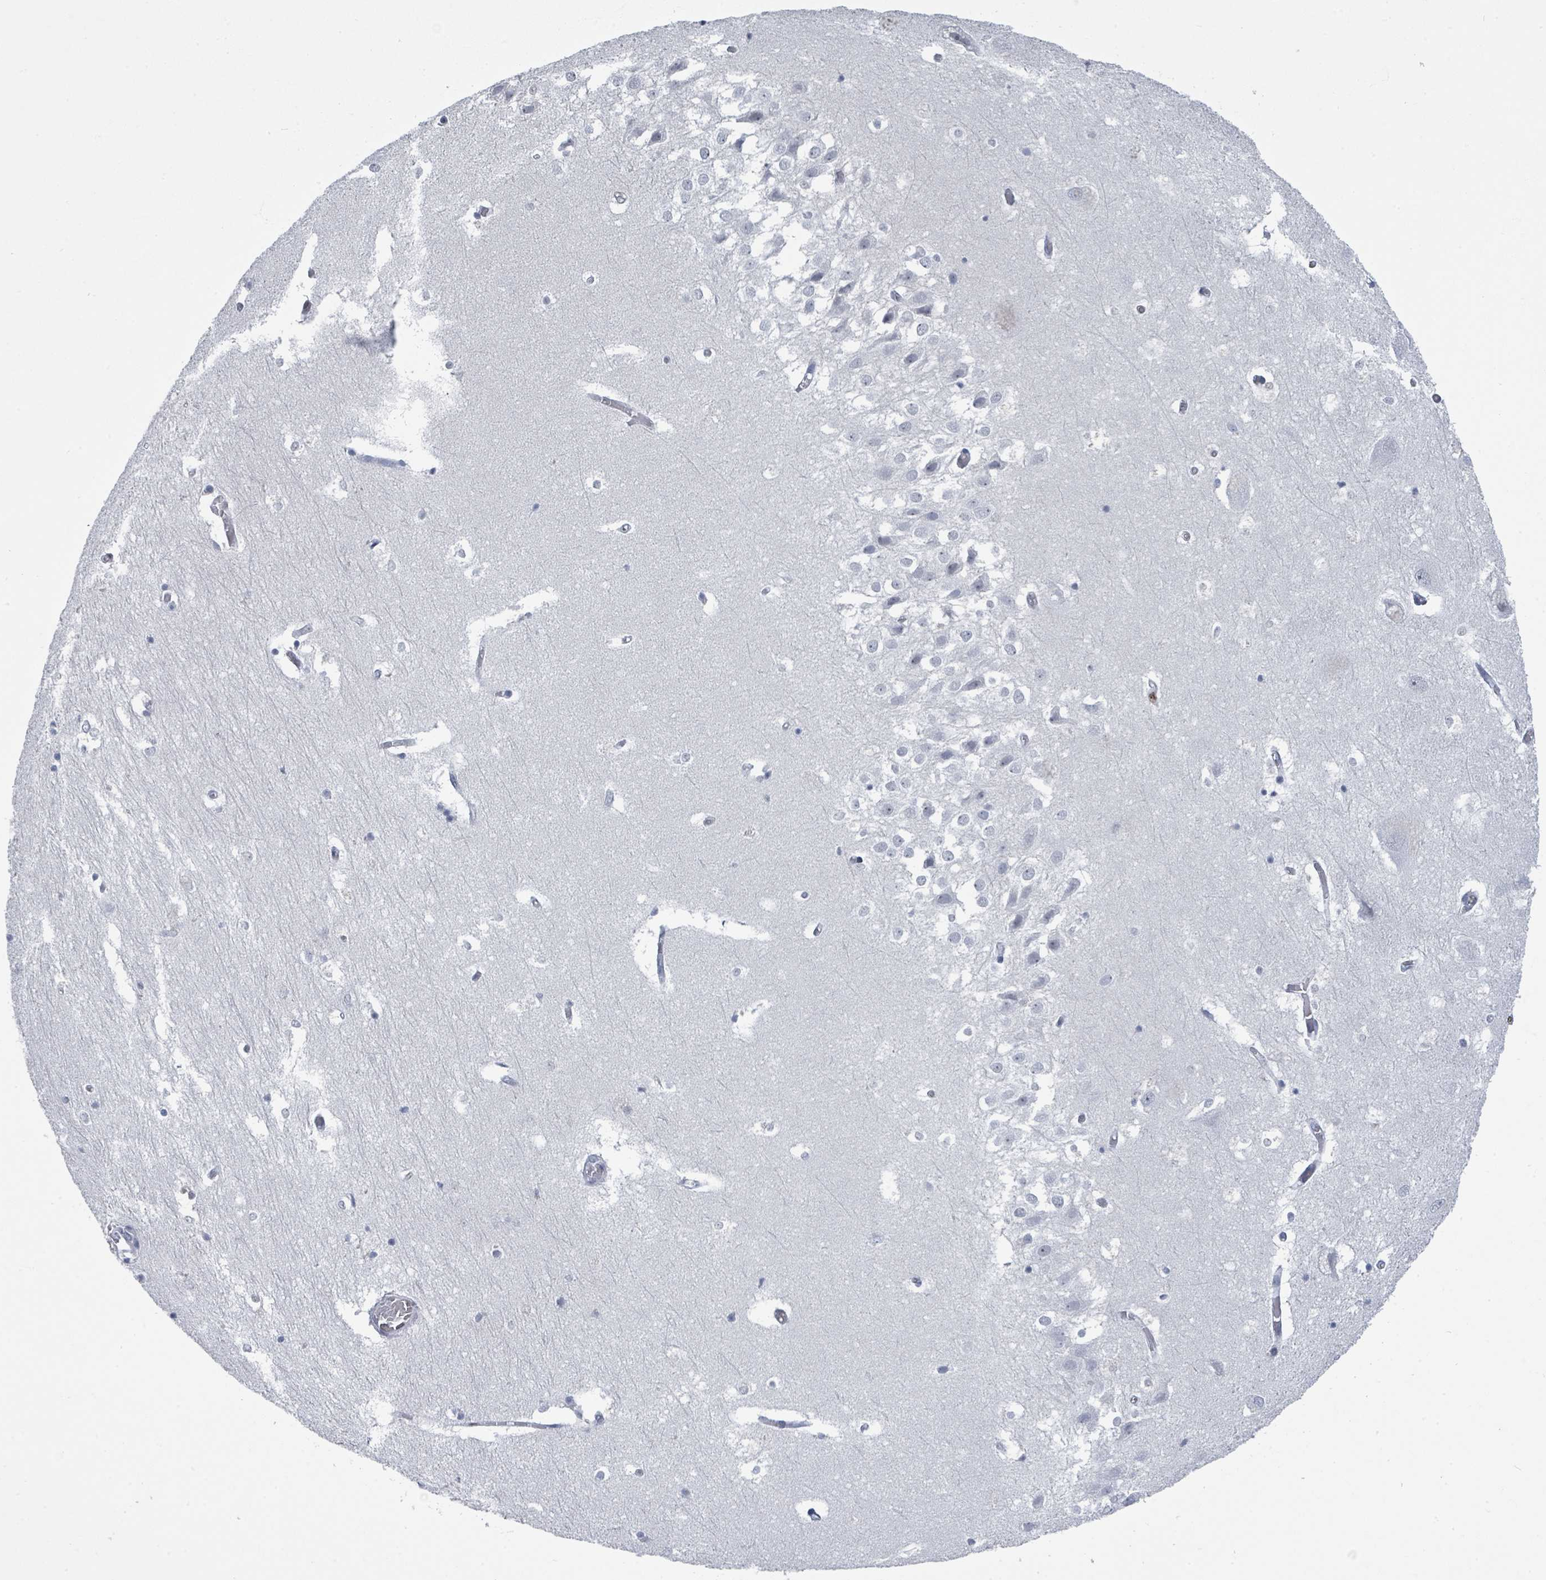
{"staining": {"intensity": "negative", "quantity": "none", "location": "none"}, "tissue": "hippocampus", "cell_type": "Glial cells", "image_type": "normal", "snomed": [{"axis": "morphology", "description": "Normal tissue, NOS"}, {"axis": "topography", "description": "Hippocampus"}], "caption": "IHC image of benign hippocampus stained for a protein (brown), which reveals no expression in glial cells. The staining was performed using DAB (3,3'-diaminobenzidine) to visualize the protein expression in brown, while the nuclei were stained in blue with hematoxylin (Magnification: 20x).", "gene": "CT45A10", "patient": {"sex": "female", "age": 52}}